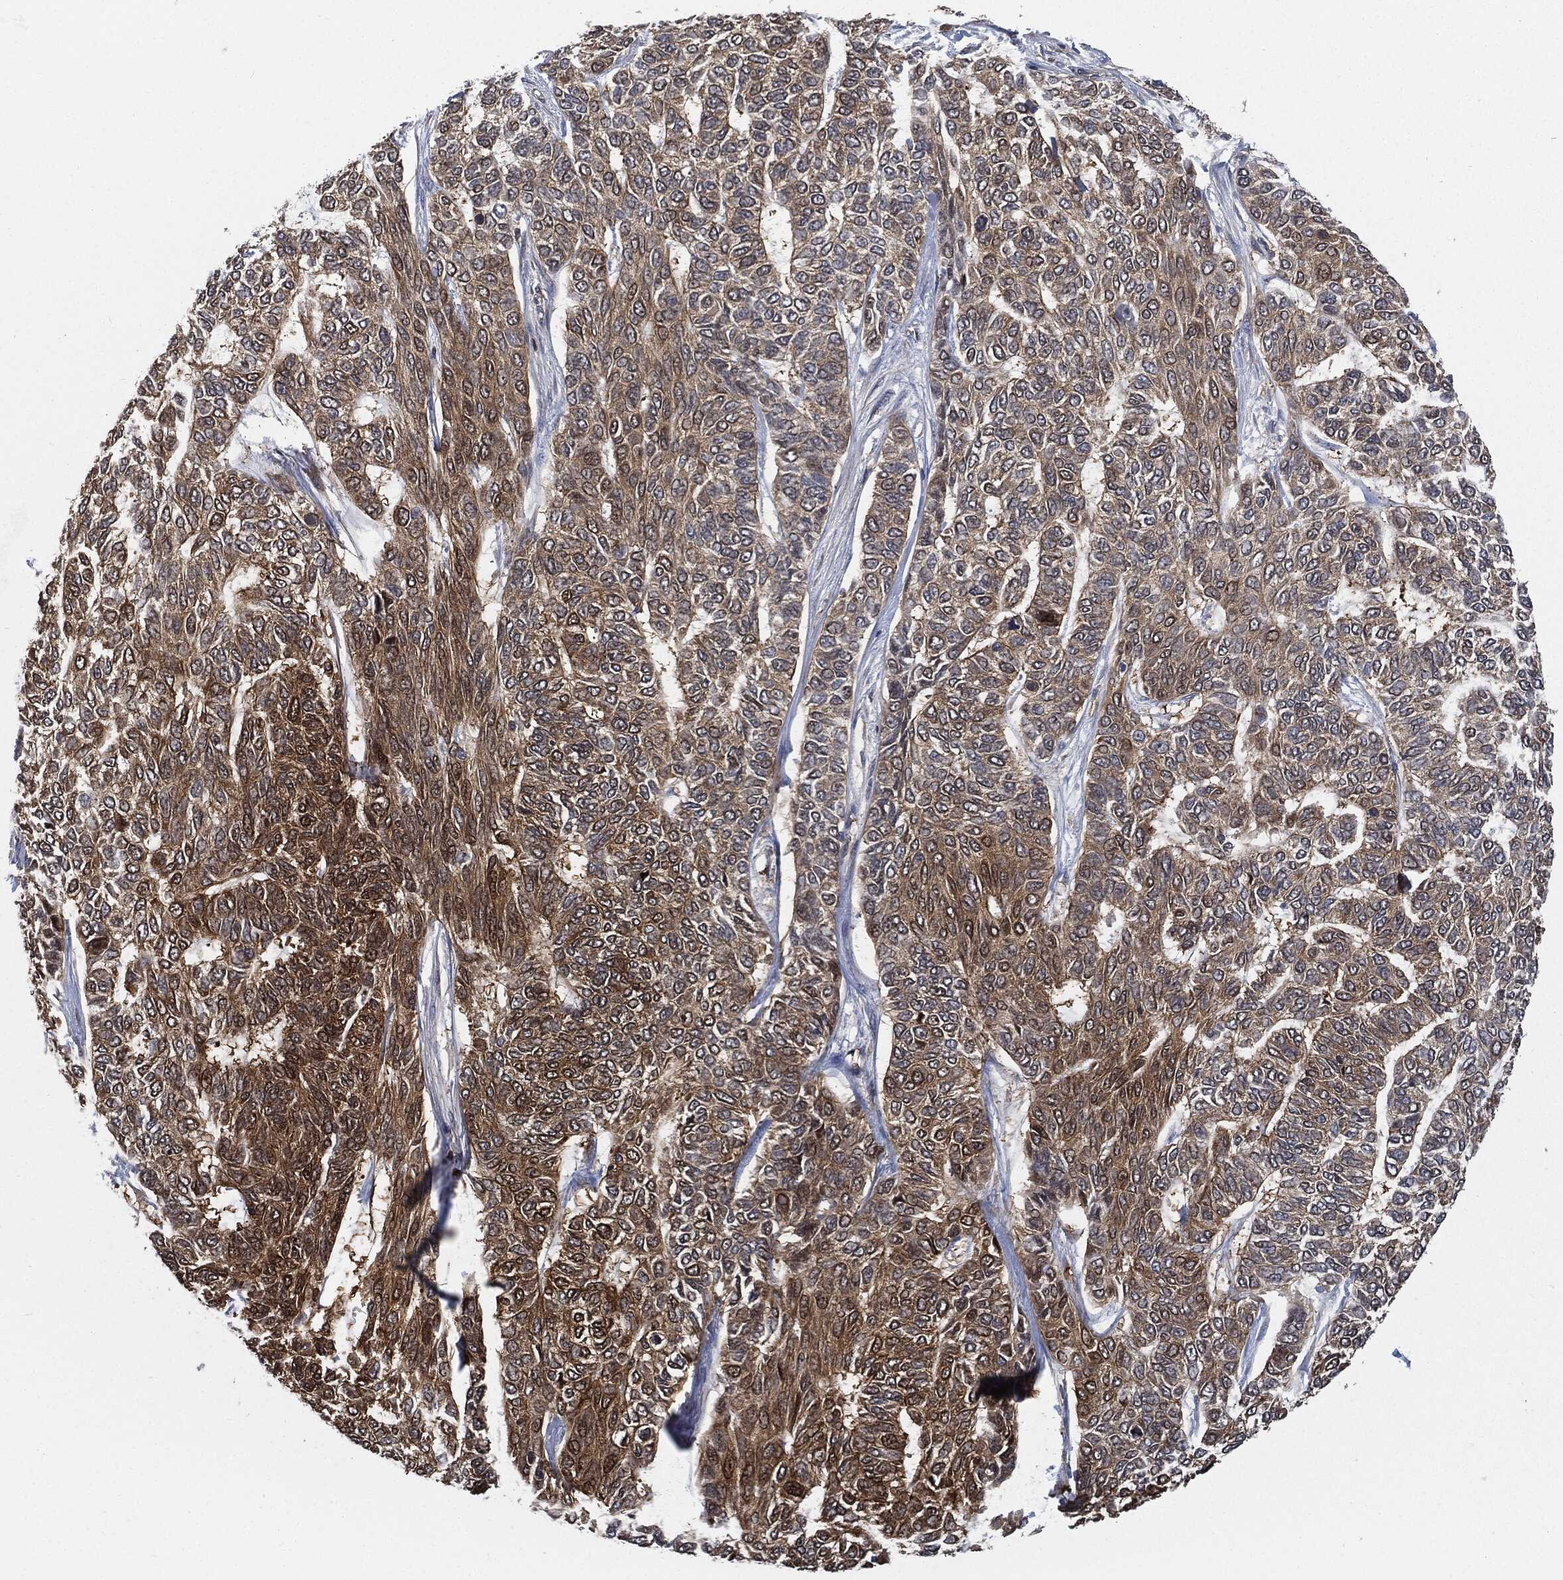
{"staining": {"intensity": "moderate", "quantity": "25%-75%", "location": "cytoplasmic/membranous"}, "tissue": "skin cancer", "cell_type": "Tumor cells", "image_type": "cancer", "snomed": [{"axis": "morphology", "description": "Basal cell carcinoma"}, {"axis": "topography", "description": "Skin"}], "caption": "IHC micrograph of neoplastic tissue: human skin basal cell carcinoma stained using immunohistochemistry (IHC) demonstrates medium levels of moderate protein expression localized specifically in the cytoplasmic/membranous of tumor cells, appearing as a cytoplasmic/membranous brown color.", "gene": "PRDX2", "patient": {"sex": "female", "age": 65}}